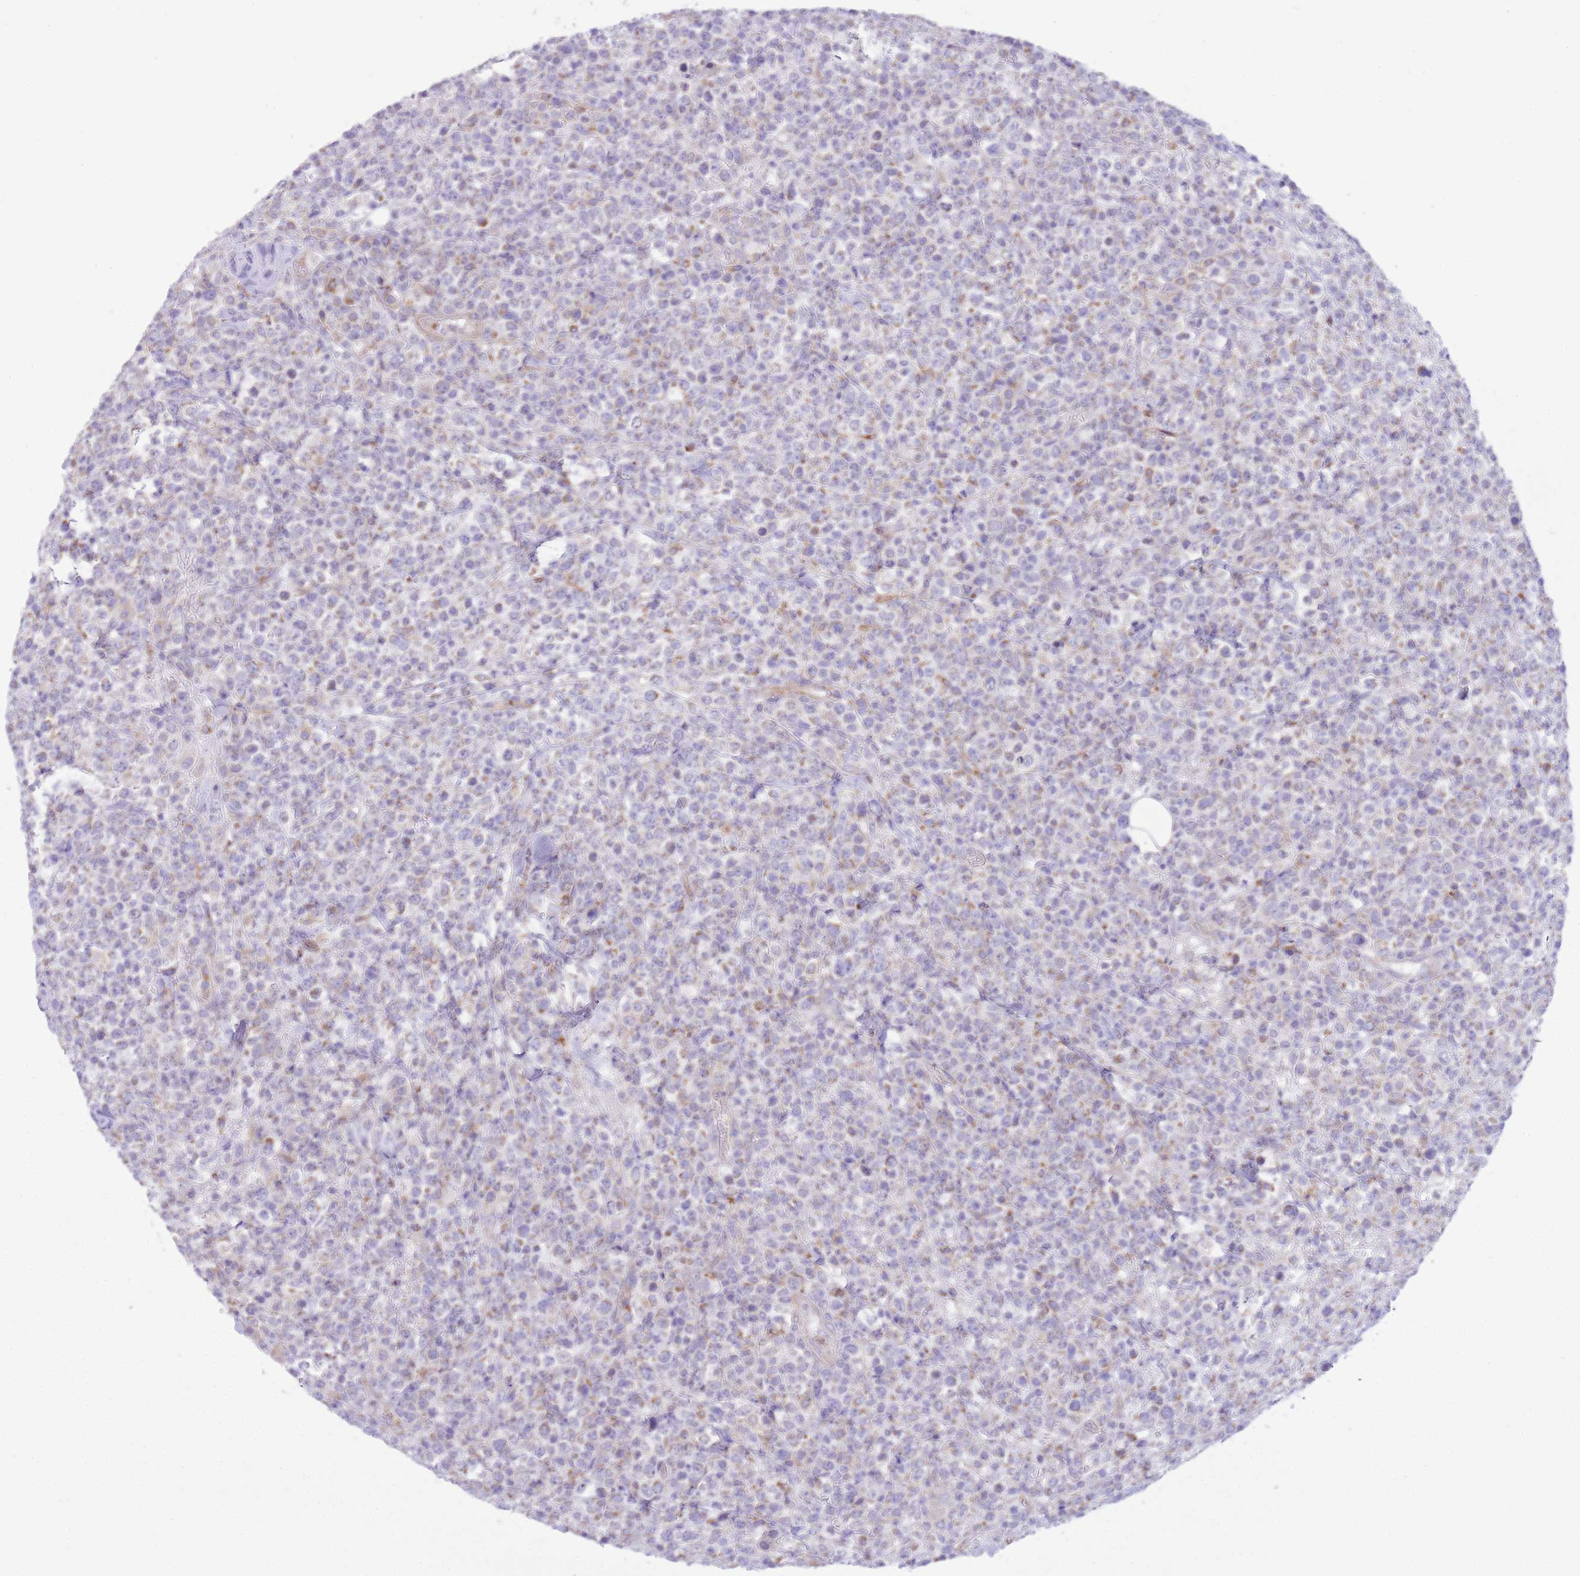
{"staining": {"intensity": "negative", "quantity": "none", "location": "none"}, "tissue": "lymphoma", "cell_type": "Tumor cells", "image_type": "cancer", "snomed": [{"axis": "morphology", "description": "Malignant lymphoma, non-Hodgkin's type, High grade"}, {"axis": "topography", "description": "Colon"}], "caption": "Immunohistochemistry (IHC) image of neoplastic tissue: lymphoma stained with DAB (3,3'-diaminobenzidine) displays no significant protein staining in tumor cells.", "gene": "OAZ2", "patient": {"sex": "female", "age": 53}}